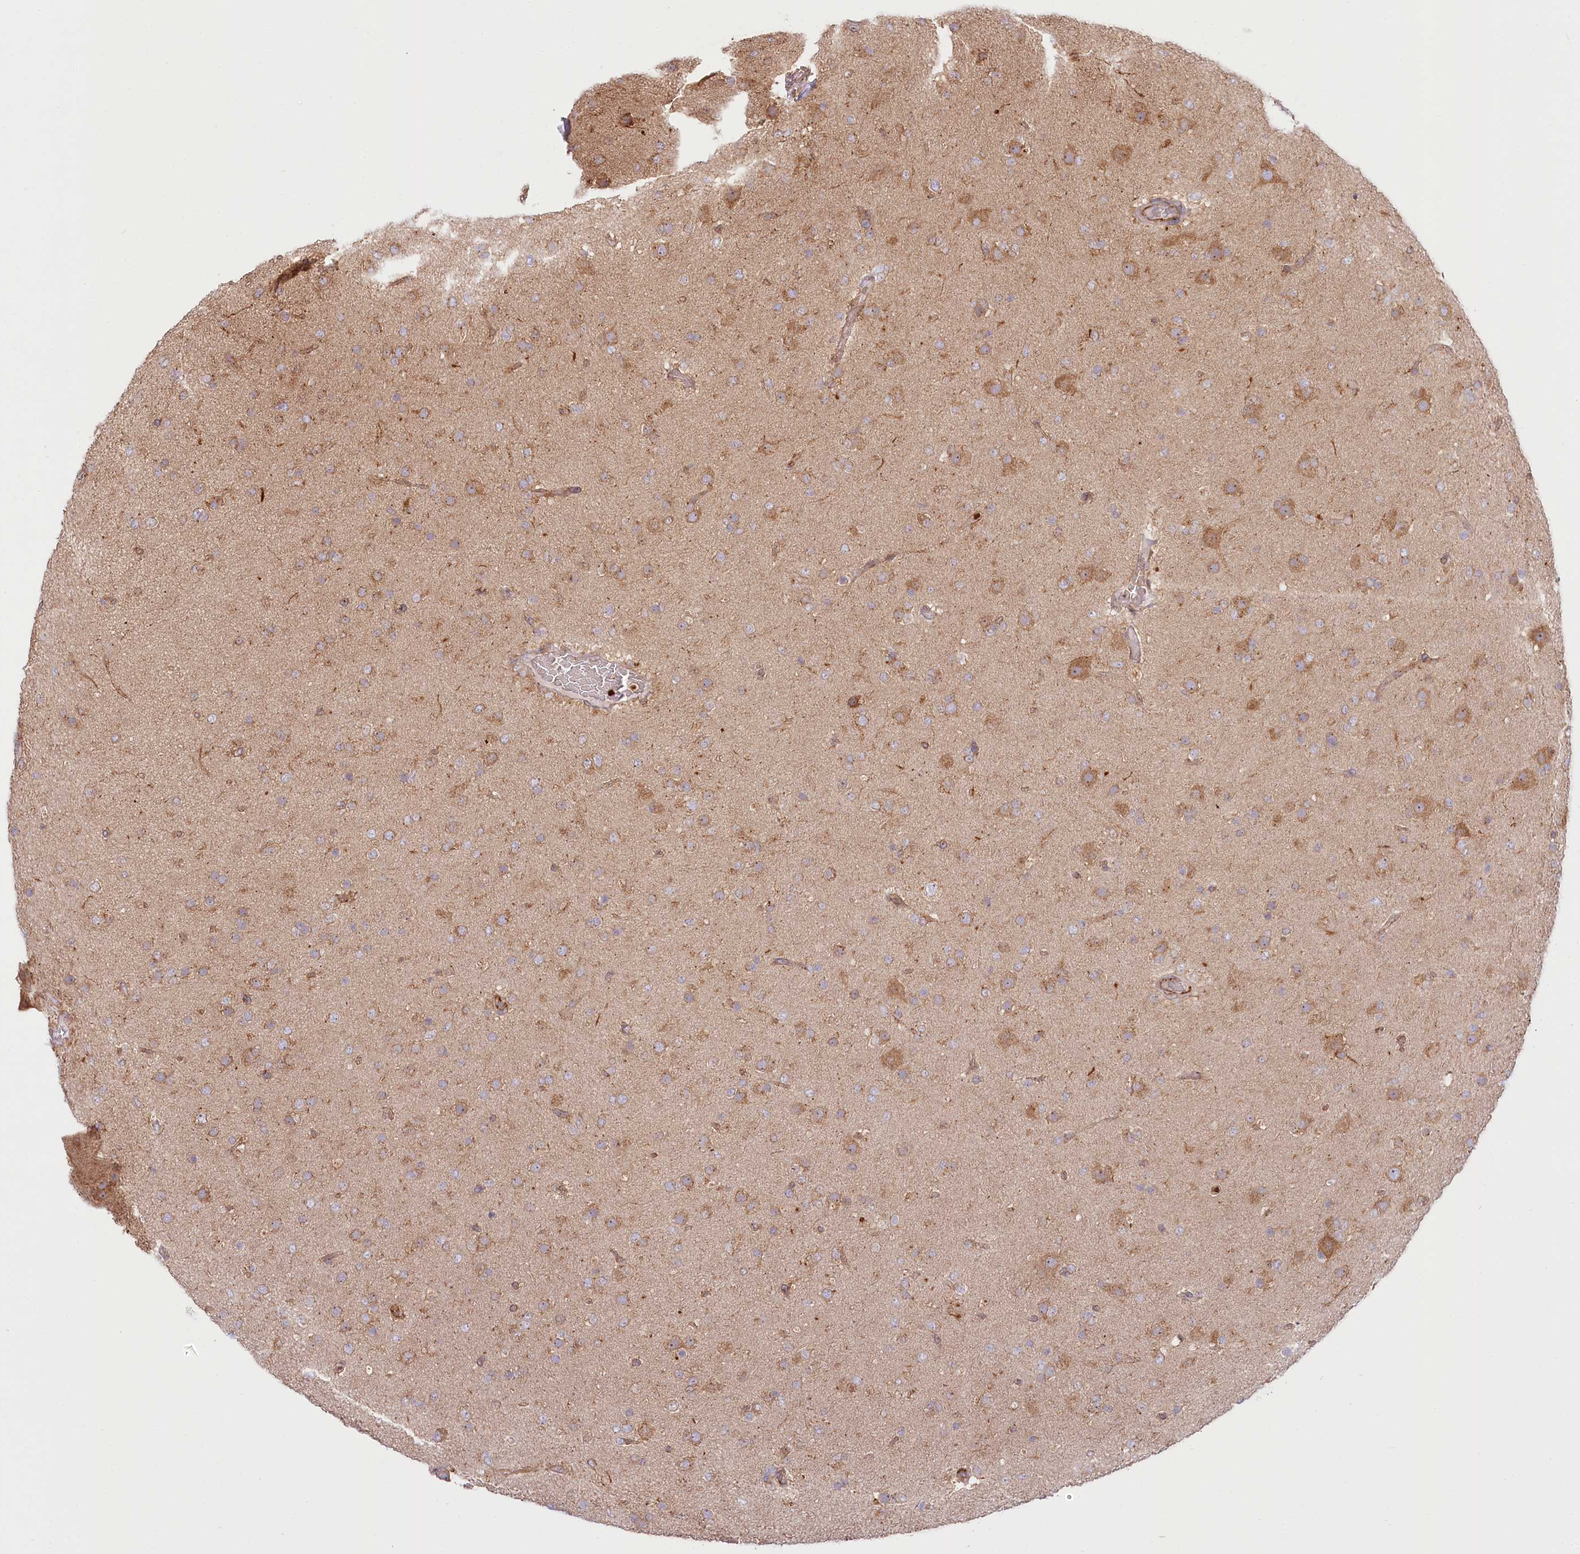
{"staining": {"intensity": "moderate", "quantity": "25%-75%", "location": "cytoplasmic/membranous"}, "tissue": "glioma", "cell_type": "Tumor cells", "image_type": "cancer", "snomed": [{"axis": "morphology", "description": "Glioma, malignant, Low grade"}, {"axis": "topography", "description": "Brain"}], "caption": "Human malignant glioma (low-grade) stained with a protein marker exhibits moderate staining in tumor cells.", "gene": "COMMD3", "patient": {"sex": "male", "age": 65}}